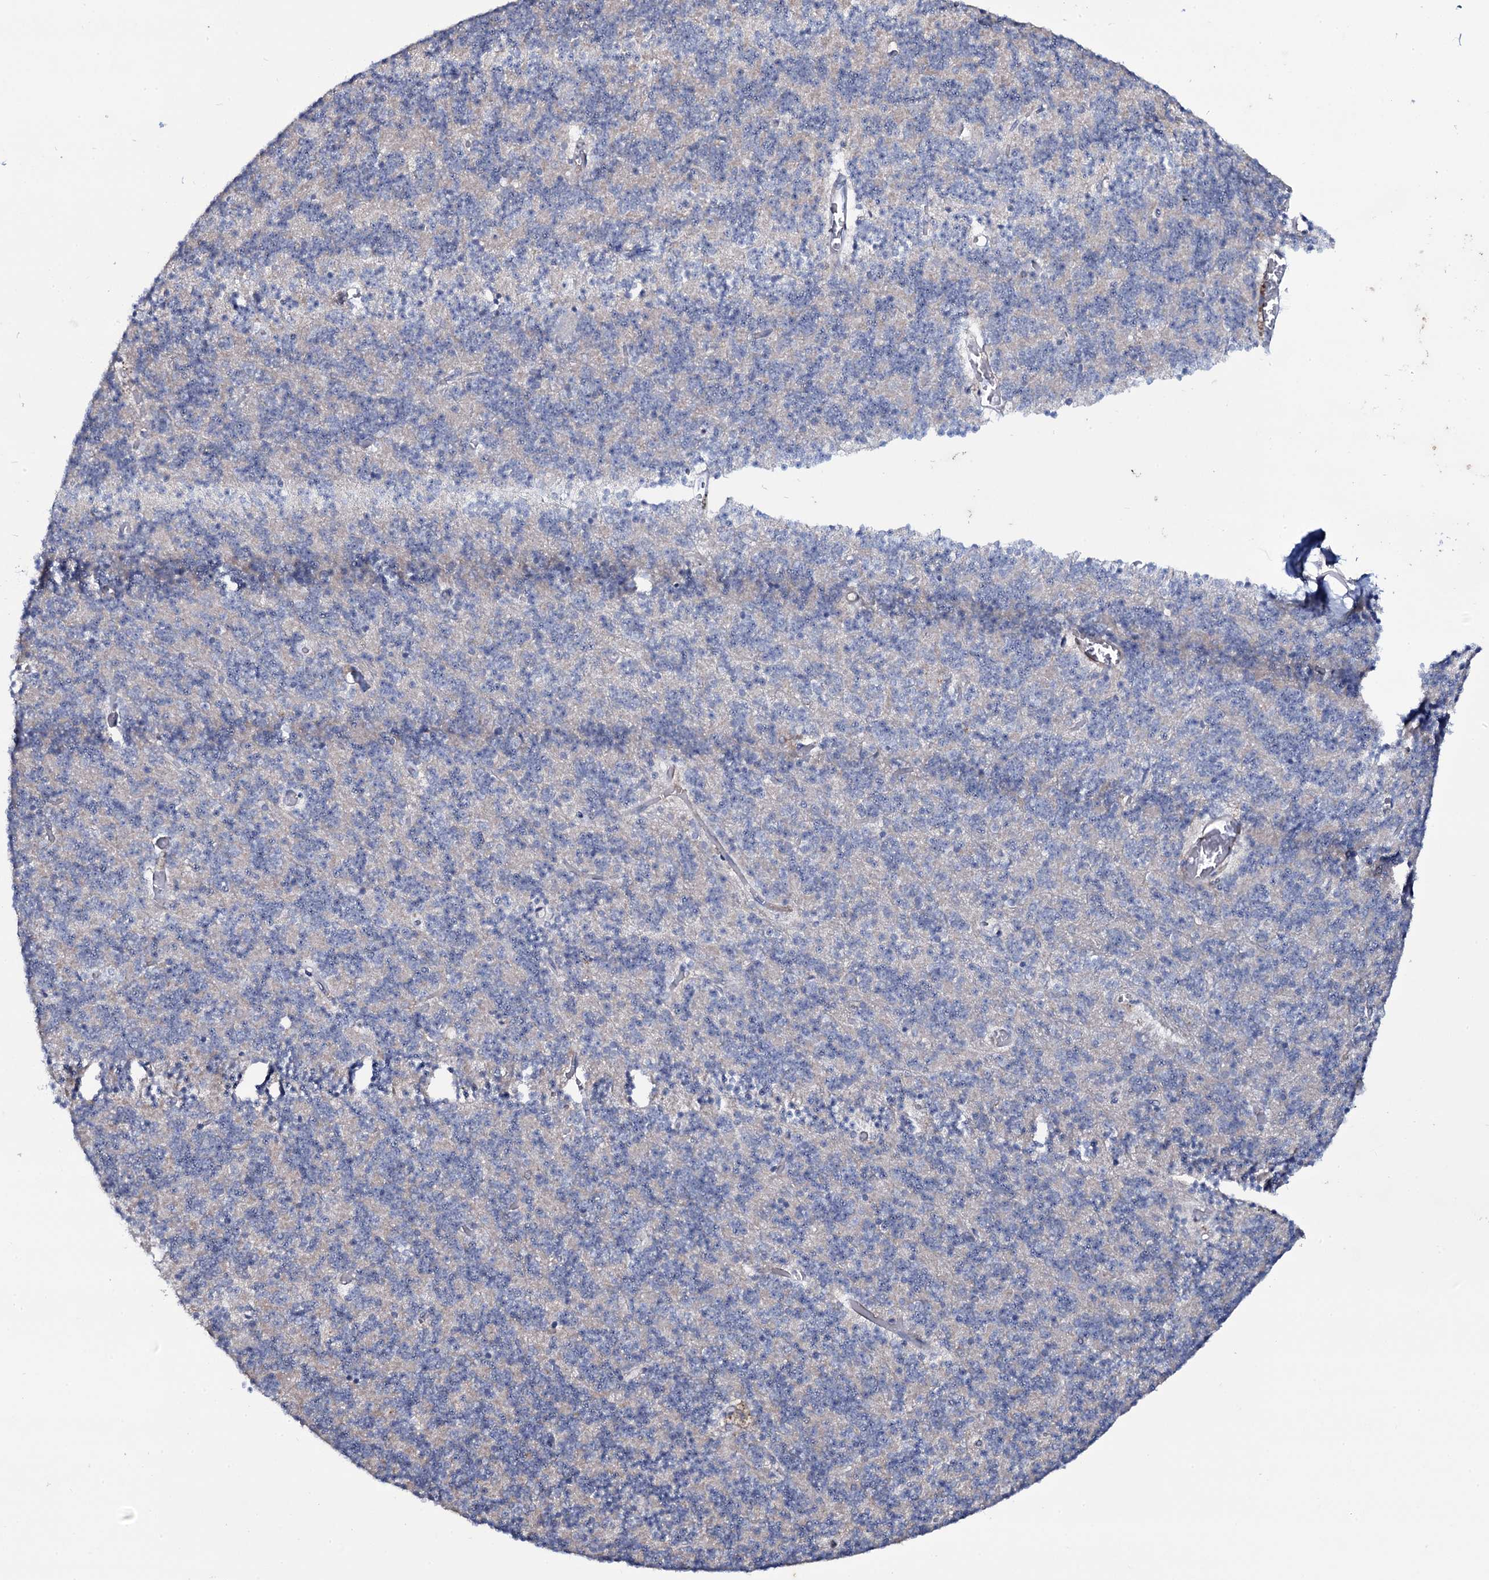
{"staining": {"intensity": "negative", "quantity": "none", "location": "none"}, "tissue": "cerebellum", "cell_type": "Cells in granular layer", "image_type": "normal", "snomed": [{"axis": "morphology", "description": "Normal tissue, NOS"}, {"axis": "topography", "description": "Cerebellum"}], "caption": "Histopathology image shows no protein expression in cells in granular layer of normal cerebellum.", "gene": "SNAP23", "patient": {"sex": "male", "age": 54}}